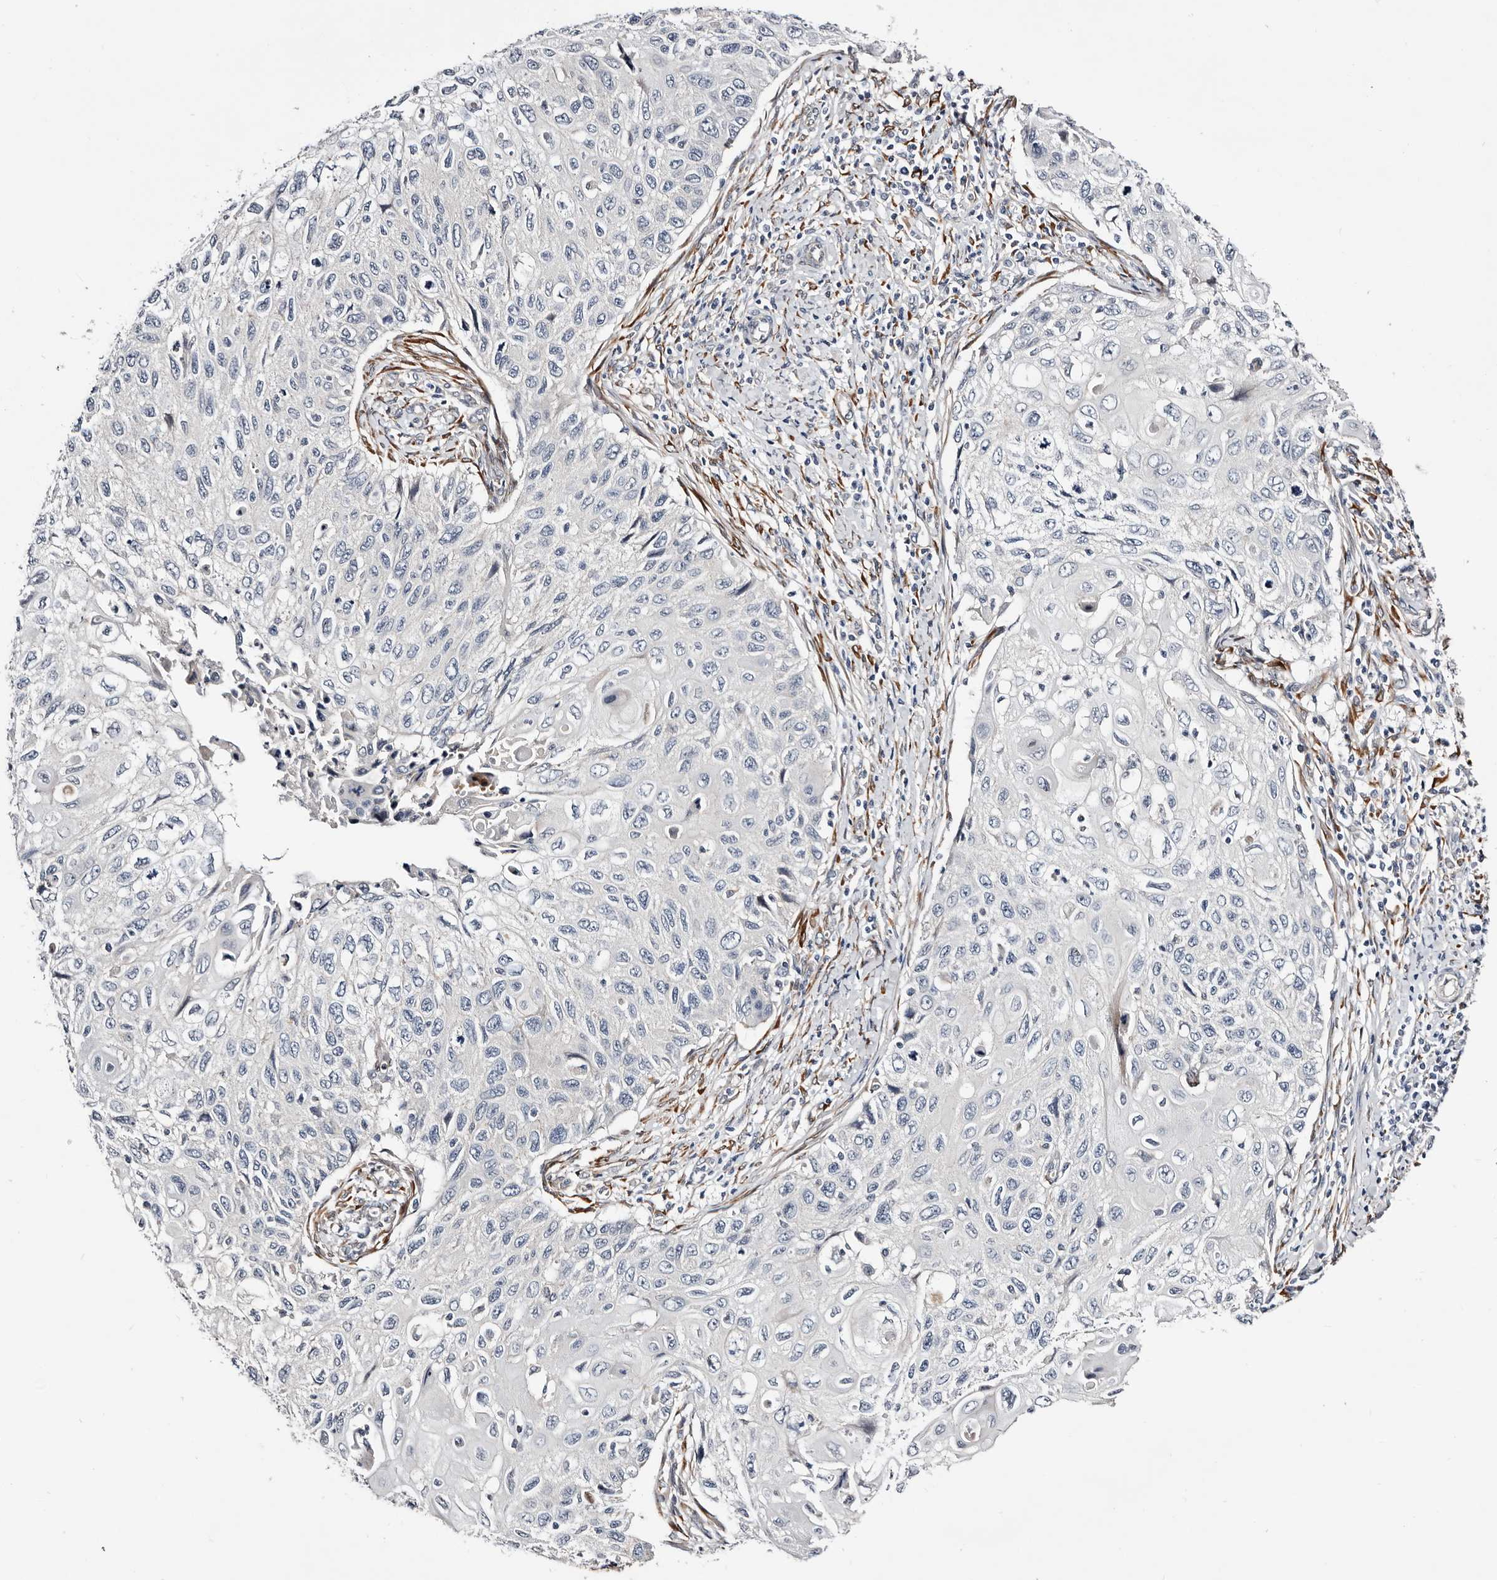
{"staining": {"intensity": "negative", "quantity": "none", "location": "none"}, "tissue": "cervical cancer", "cell_type": "Tumor cells", "image_type": "cancer", "snomed": [{"axis": "morphology", "description": "Squamous cell carcinoma, NOS"}, {"axis": "topography", "description": "Cervix"}], "caption": "Micrograph shows no protein staining in tumor cells of squamous cell carcinoma (cervical) tissue. (Brightfield microscopy of DAB immunohistochemistry (IHC) at high magnification).", "gene": "USH1C", "patient": {"sex": "female", "age": 70}}